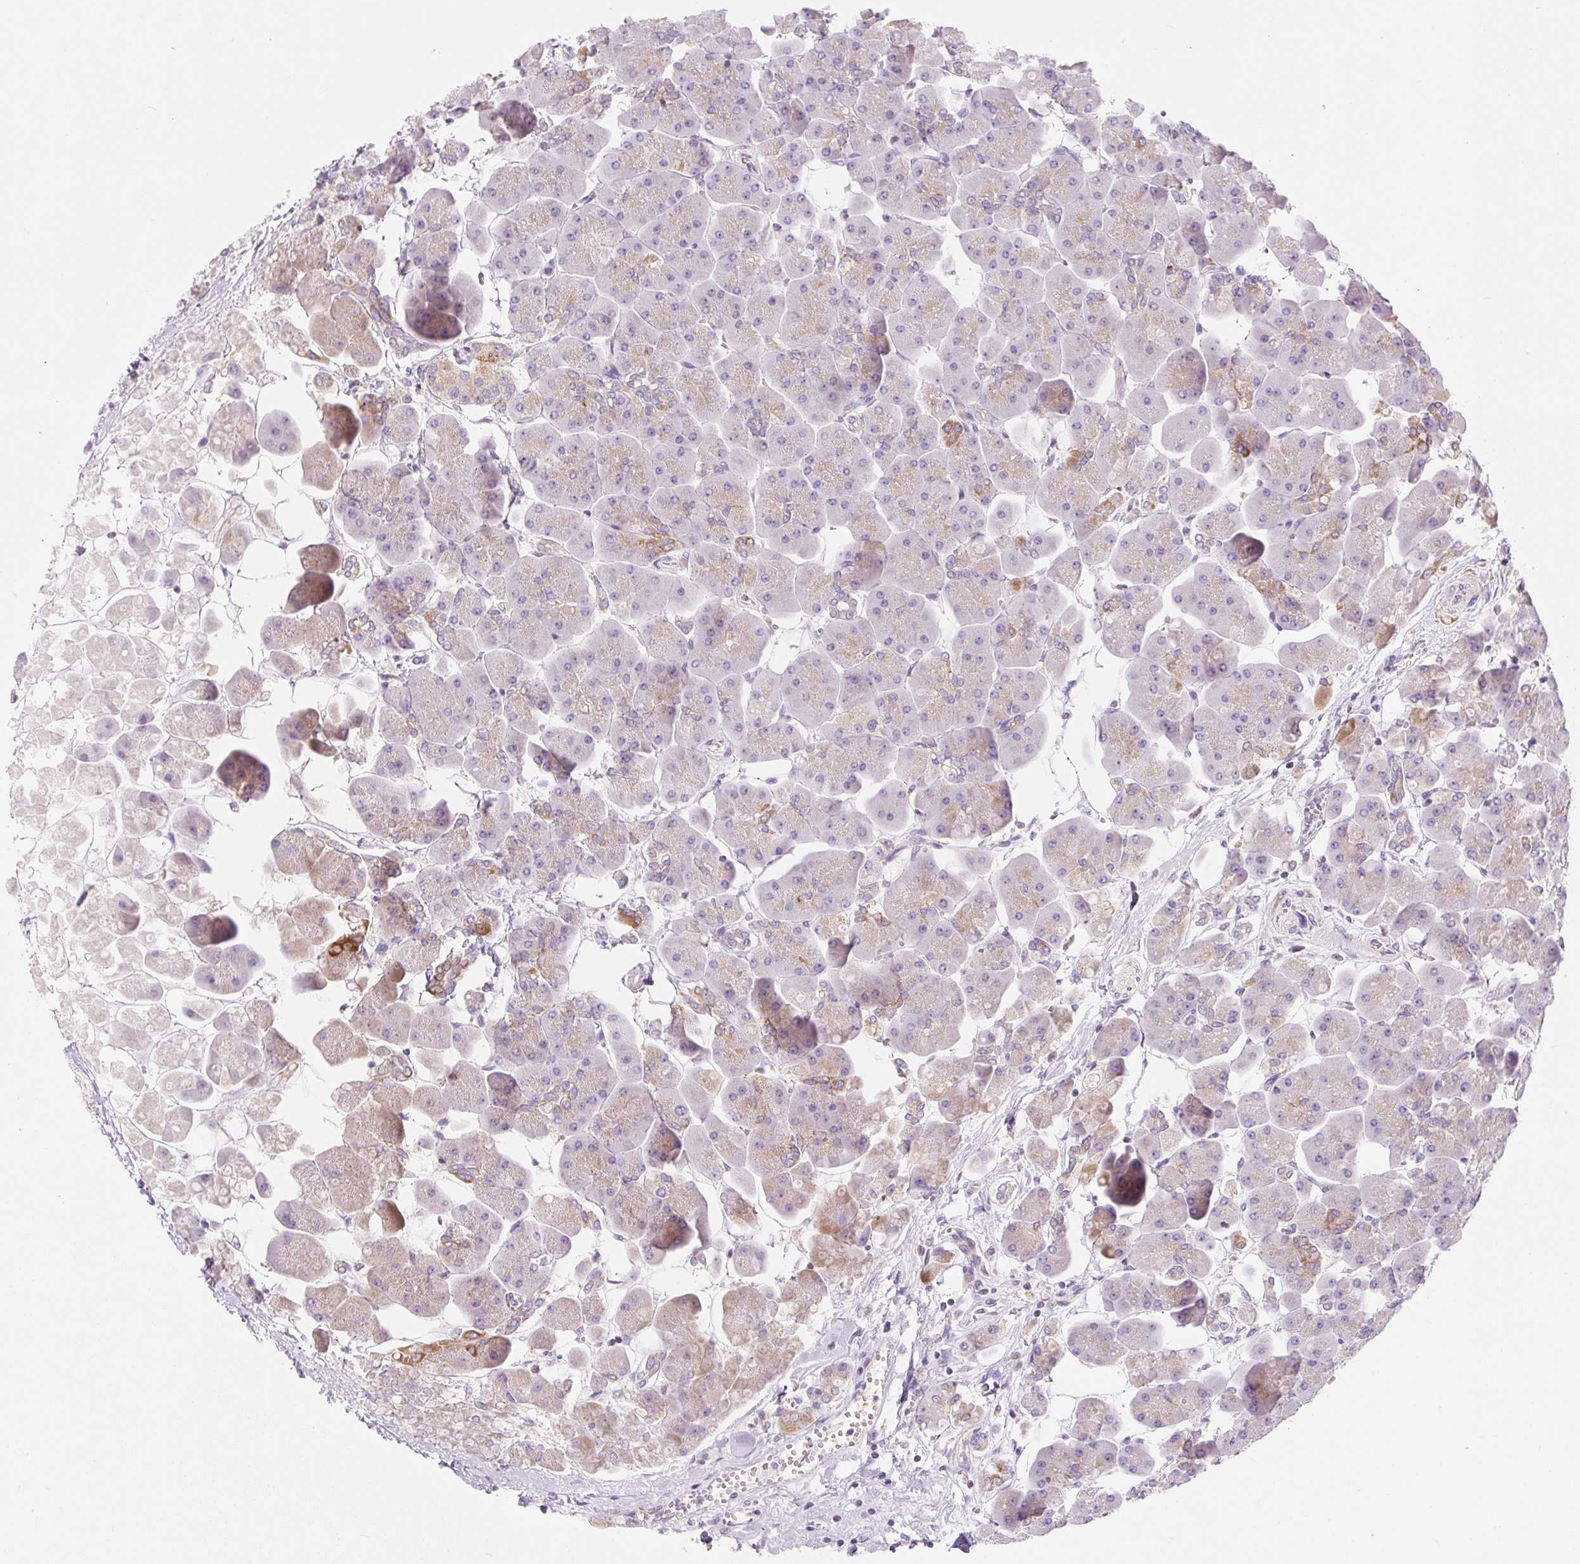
{"staining": {"intensity": "moderate", "quantity": "<25%", "location": "cytoplasmic/membranous"}, "tissue": "pancreas", "cell_type": "Exocrine glandular cells", "image_type": "normal", "snomed": [{"axis": "morphology", "description": "Normal tissue, NOS"}, {"axis": "topography", "description": "Pancreas"}], "caption": "Brown immunohistochemical staining in benign pancreas demonstrates moderate cytoplasmic/membranous positivity in about <25% of exocrine glandular cells. Nuclei are stained in blue.", "gene": "FOCAD", "patient": {"sex": "male", "age": 66}}